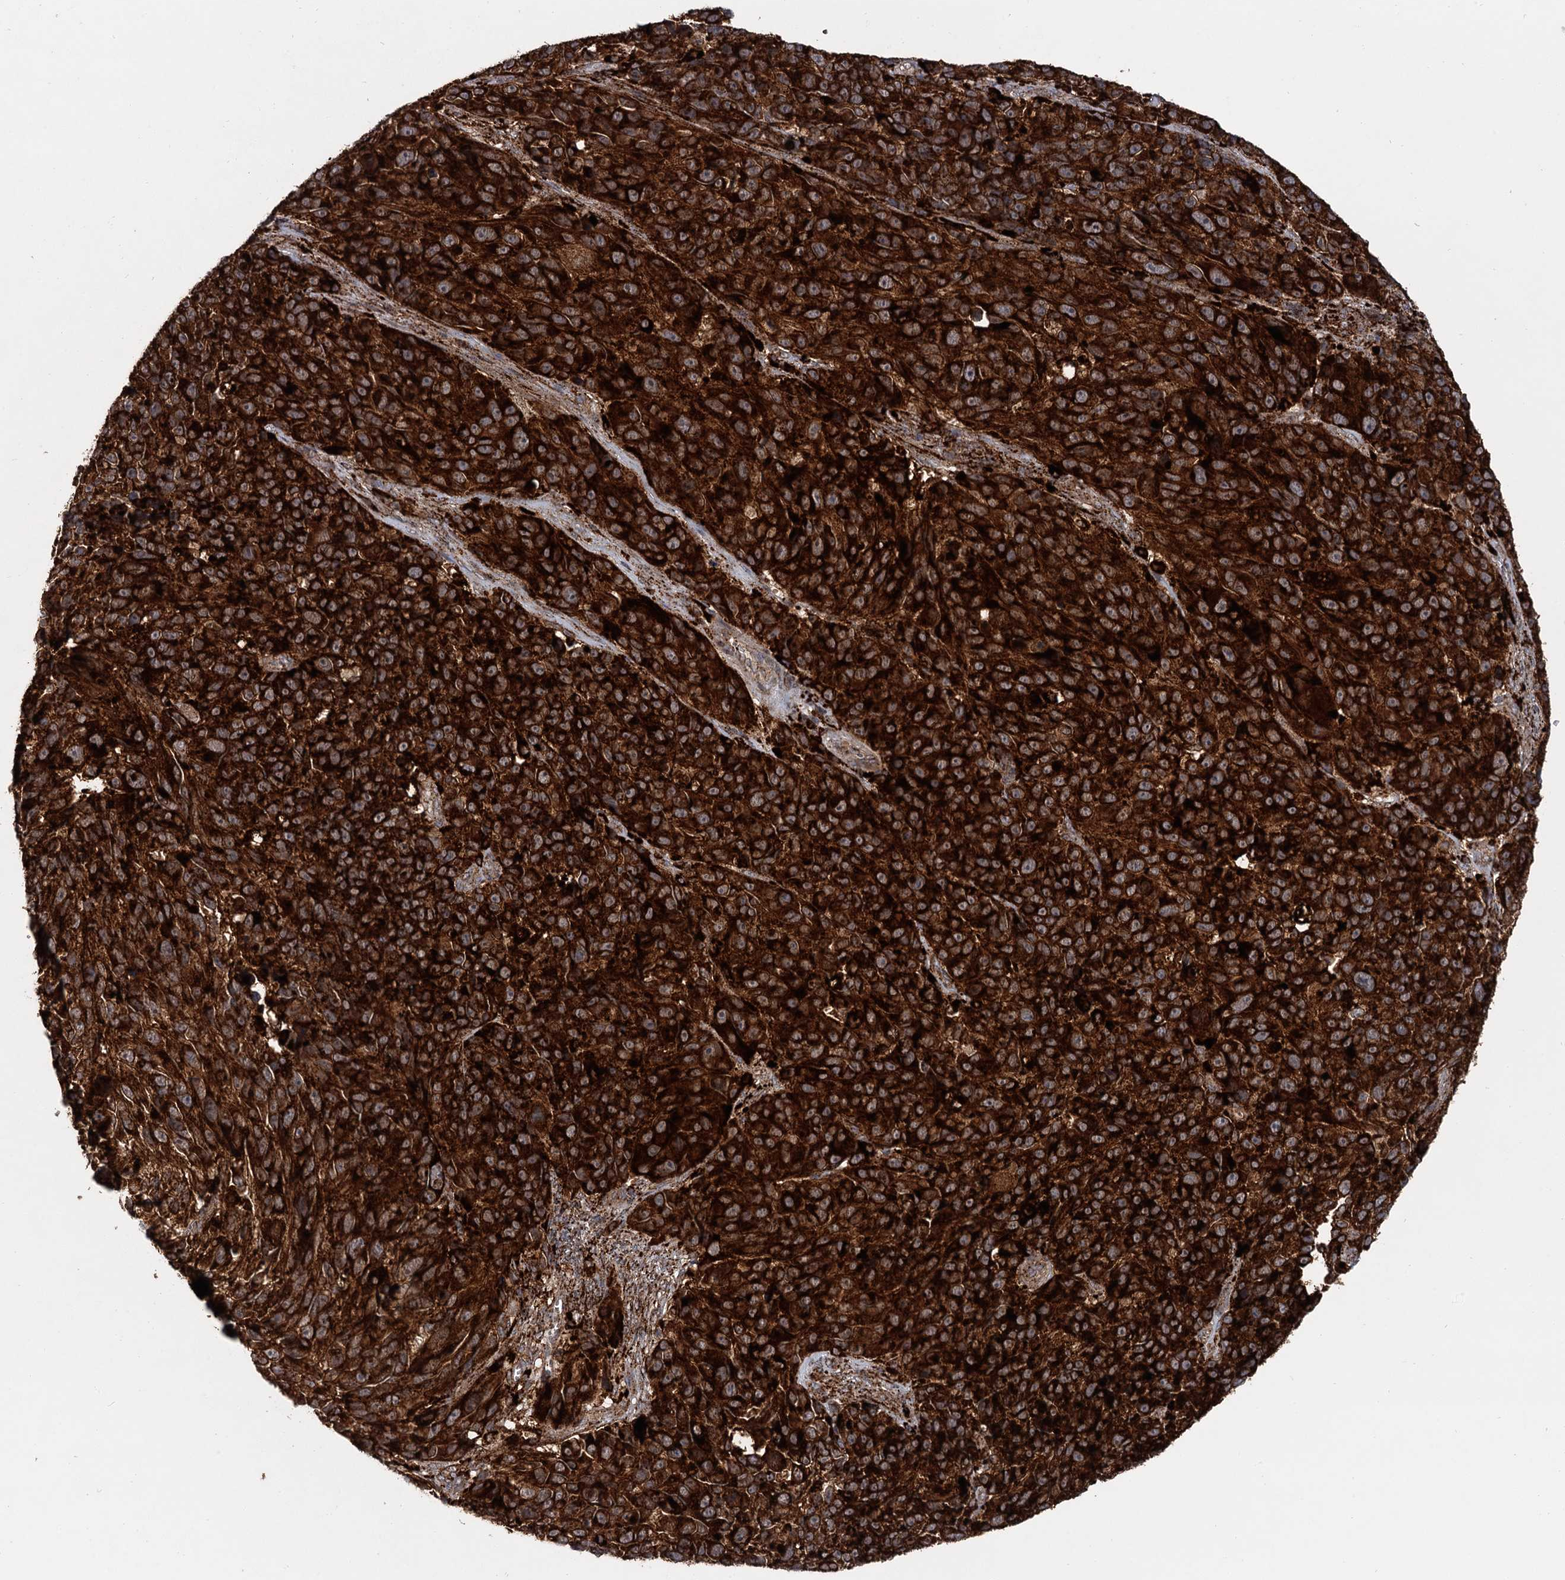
{"staining": {"intensity": "strong", "quantity": ">75%", "location": "cytoplasmic/membranous"}, "tissue": "melanoma", "cell_type": "Tumor cells", "image_type": "cancer", "snomed": [{"axis": "morphology", "description": "Malignant melanoma, NOS"}, {"axis": "topography", "description": "Skin"}], "caption": "Immunohistochemistry staining of melanoma, which reveals high levels of strong cytoplasmic/membranous expression in approximately >75% of tumor cells indicating strong cytoplasmic/membranous protein expression. The staining was performed using DAB (brown) for protein detection and nuclei were counterstained in hematoxylin (blue).", "gene": "GBA1", "patient": {"sex": "male", "age": 84}}